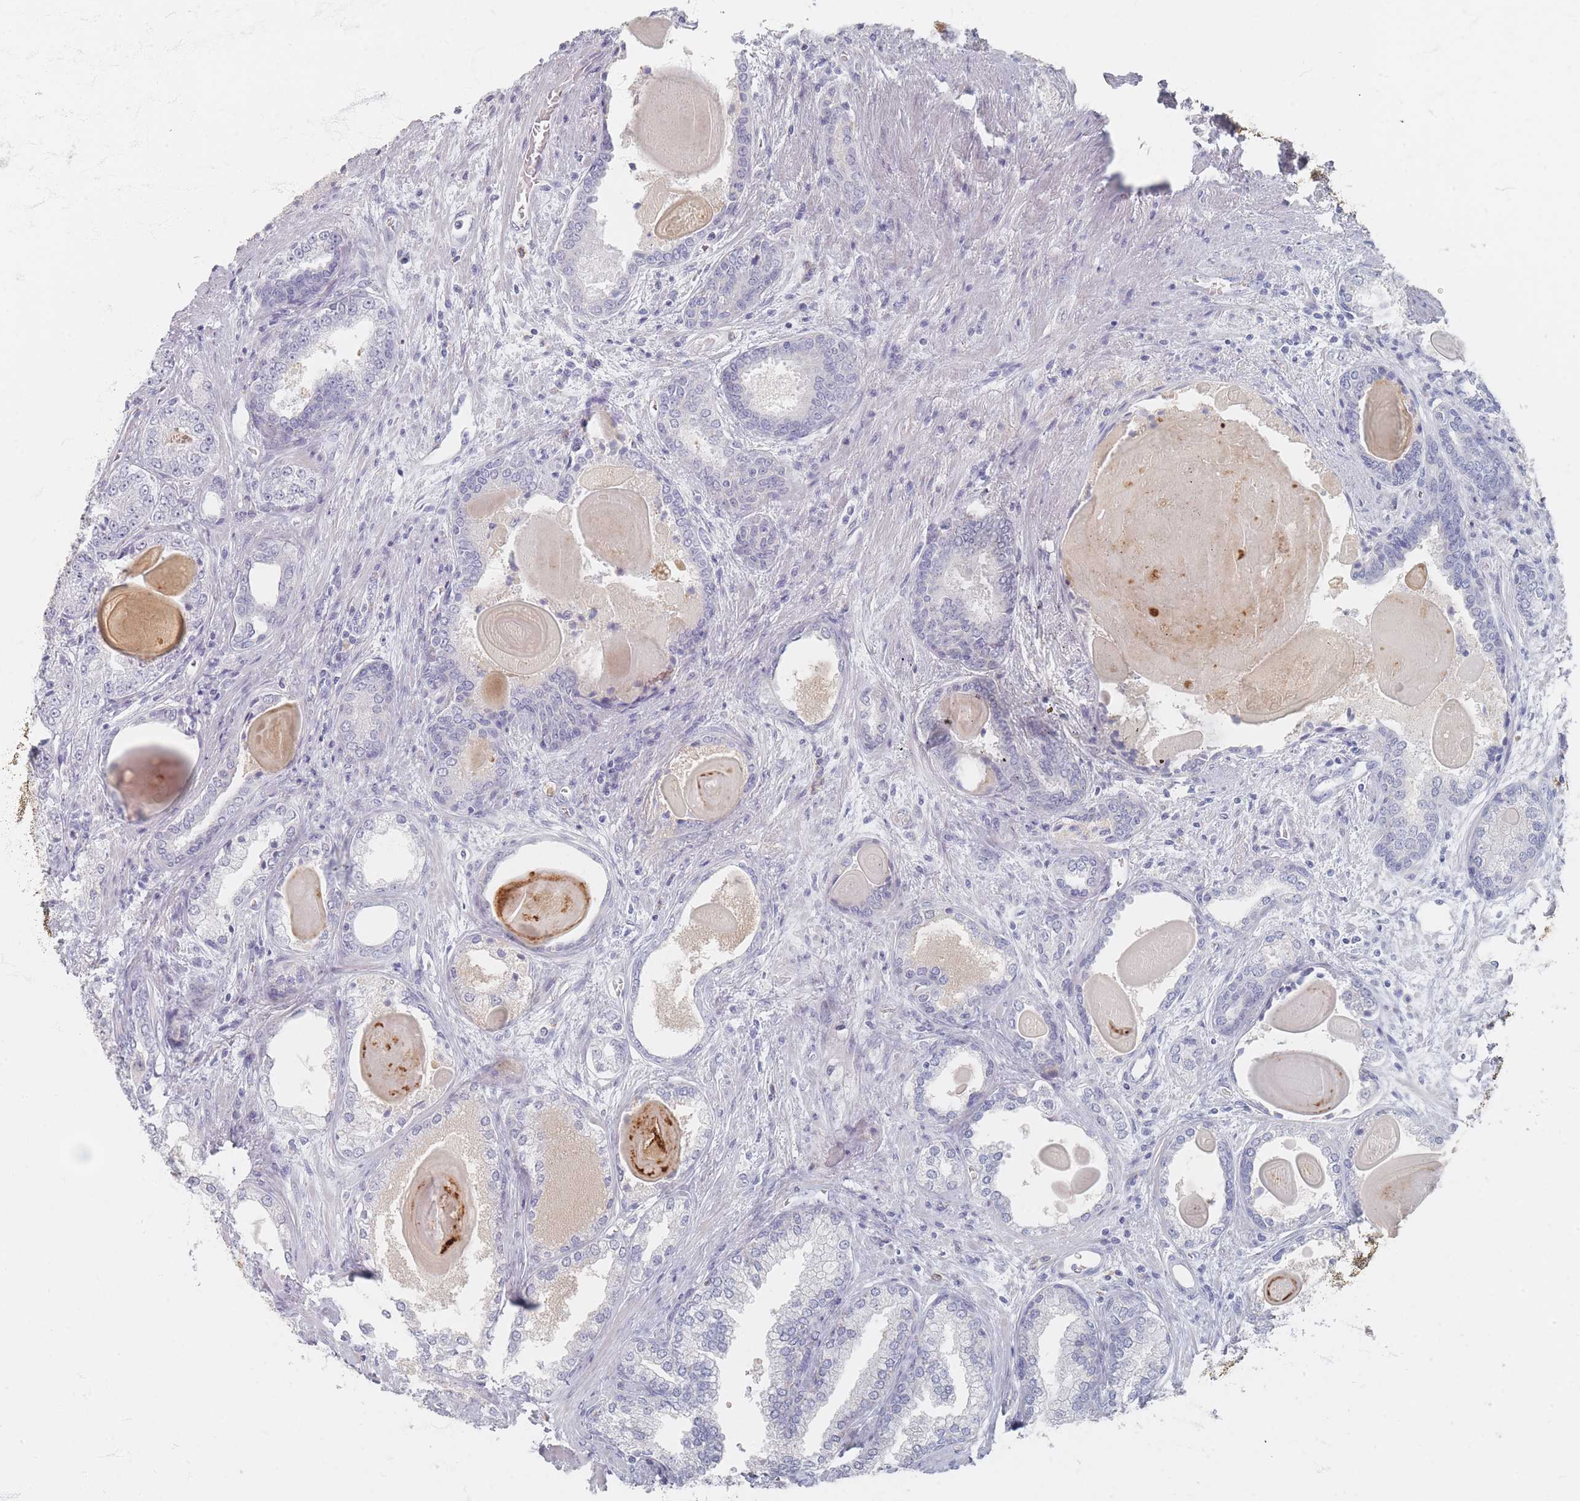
{"staining": {"intensity": "negative", "quantity": "none", "location": "none"}, "tissue": "prostate cancer", "cell_type": "Tumor cells", "image_type": "cancer", "snomed": [{"axis": "morphology", "description": "Adenocarcinoma, High grade"}, {"axis": "topography", "description": "Prostate"}], "caption": "Human prostate adenocarcinoma (high-grade) stained for a protein using IHC displays no positivity in tumor cells.", "gene": "CD37", "patient": {"sex": "male", "age": 63}}